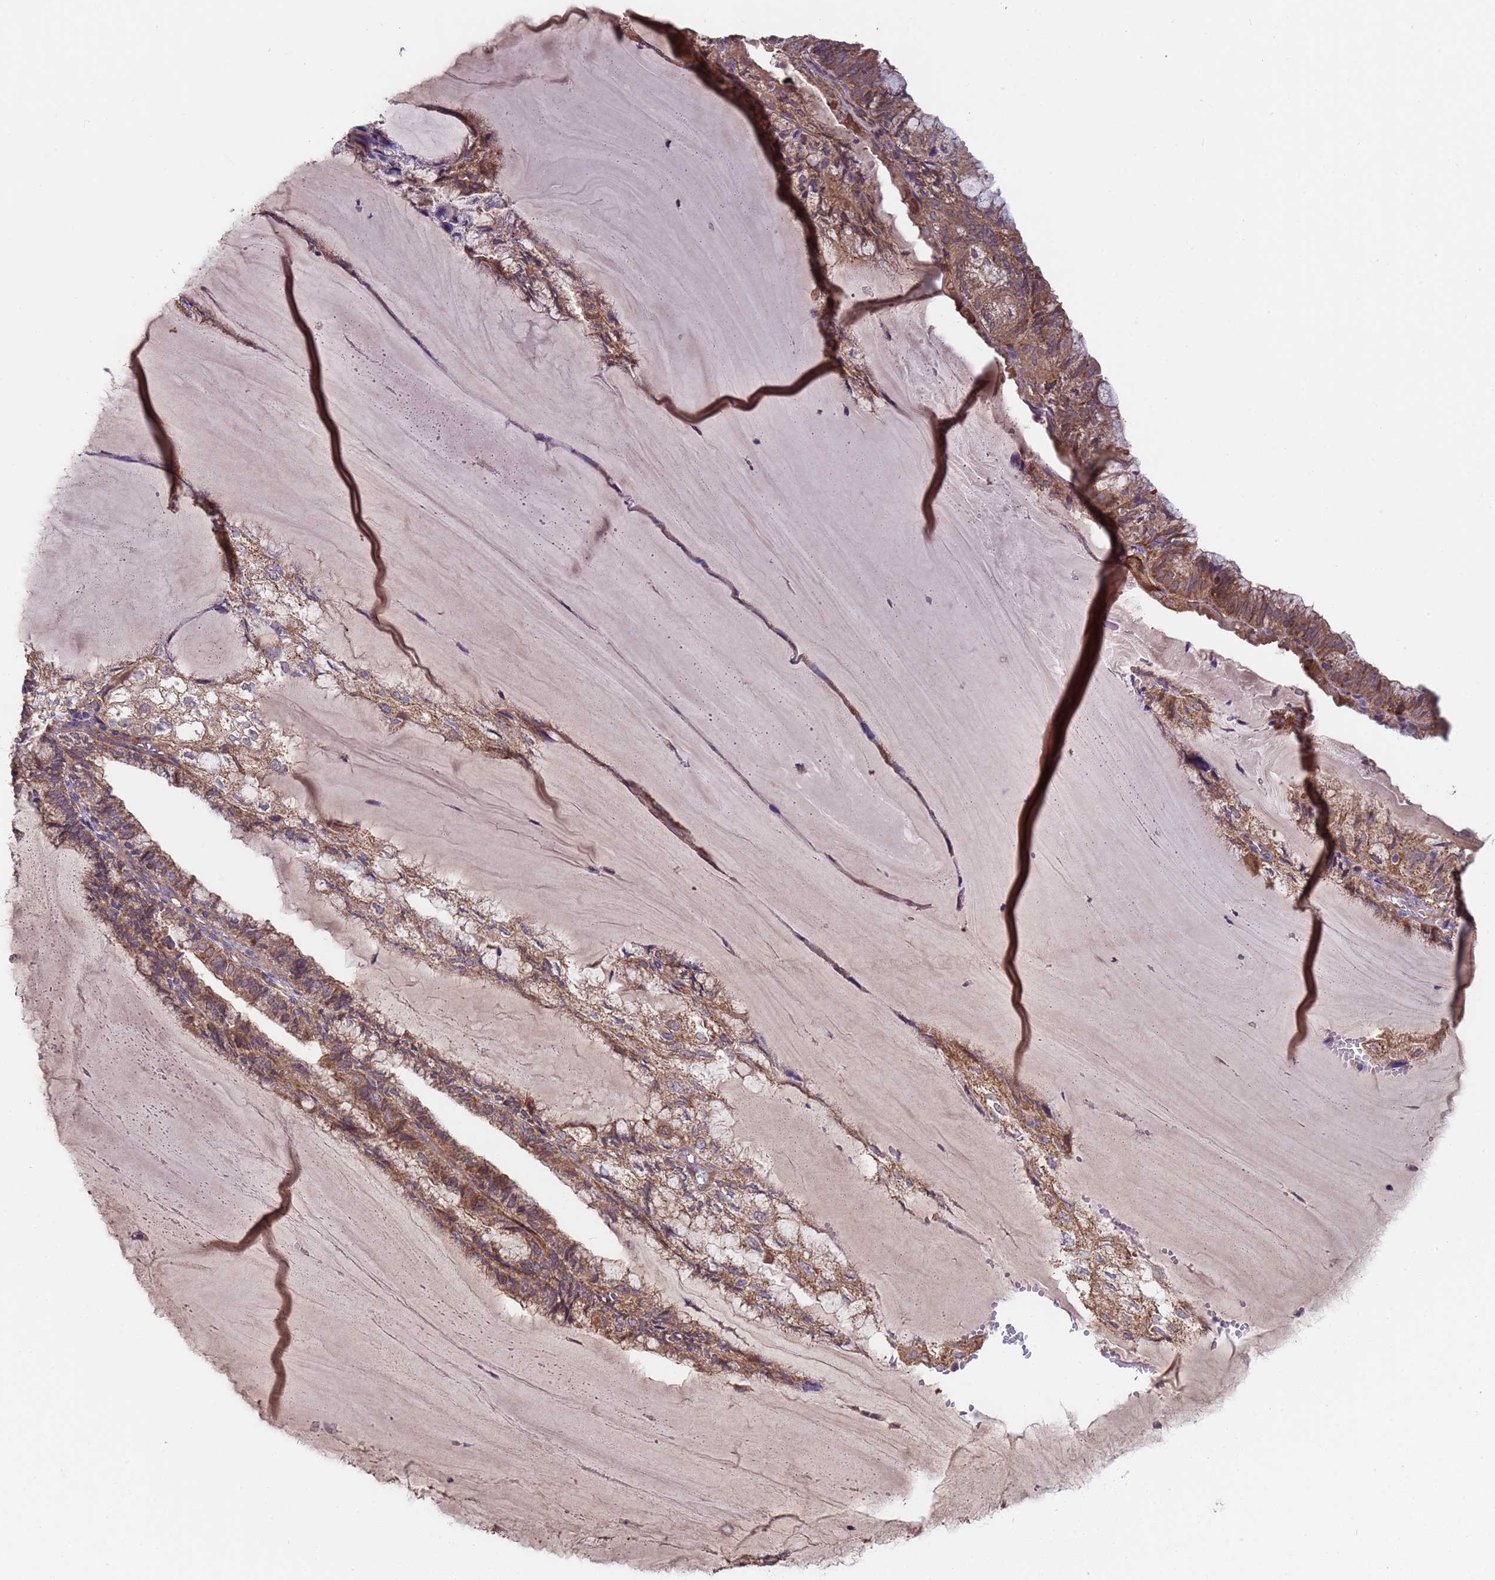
{"staining": {"intensity": "moderate", "quantity": ">75%", "location": "cytoplasmic/membranous"}, "tissue": "endometrial cancer", "cell_type": "Tumor cells", "image_type": "cancer", "snomed": [{"axis": "morphology", "description": "Adenocarcinoma, NOS"}, {"axis": "topography", "description": "Endometrium"}], "caption": "Moderate cytoplasmic/membranous protein staining is seen in about >75% of tumor cells in endometrial cancer. The staining is performed using DAB brown chromogen to label protein expression. The nuclei are counter-stained blue using hematoxylin.", "gene": "EEF1AKMT1", "patient": {"sex": "female", "age": 81}}